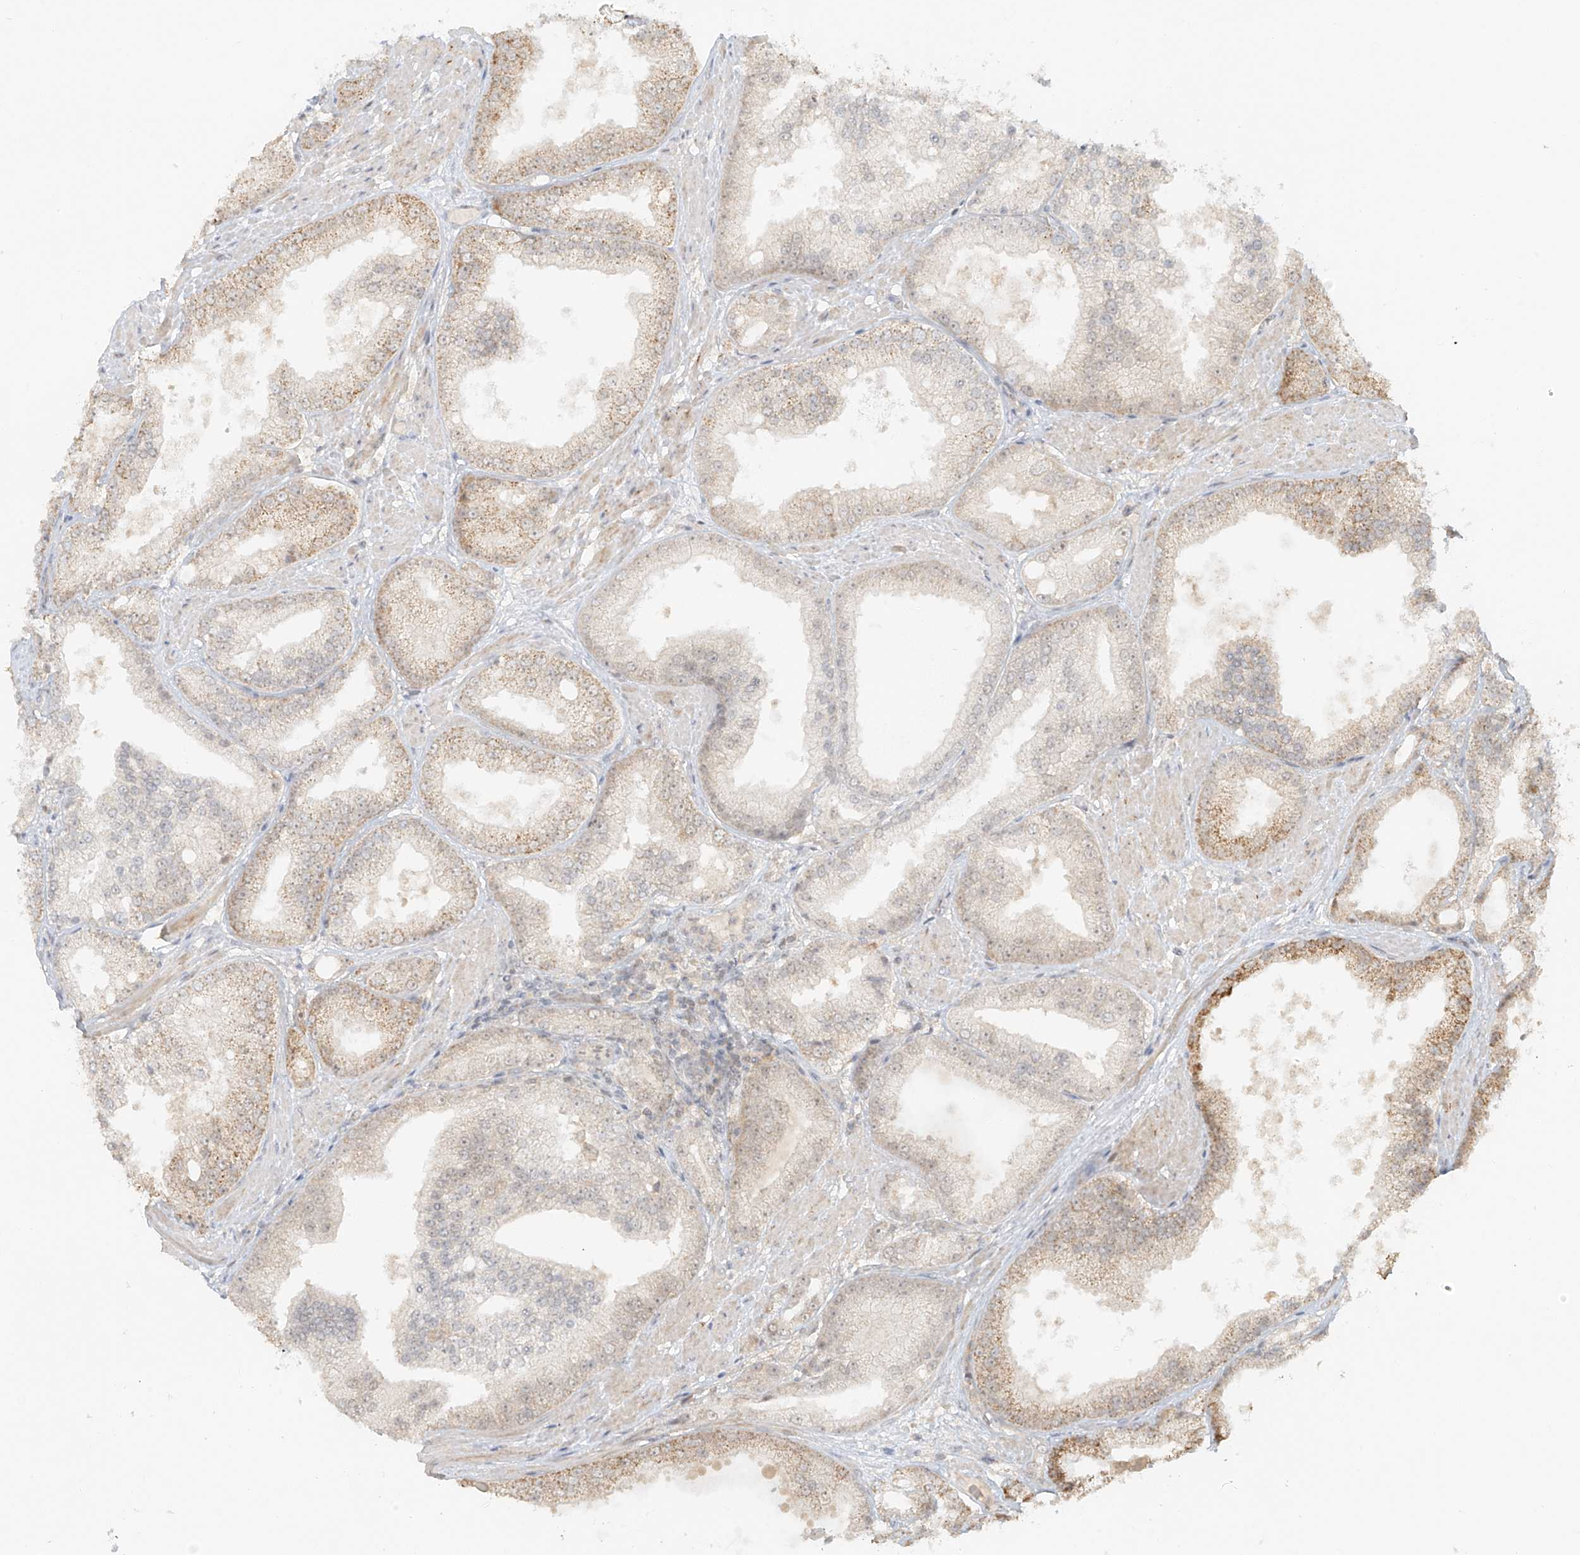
{"staining": {"intensity": "weak", "quantity": ">75%", "location": "cytoplasmic/membranous"}, "tissue": "prostate cancer", "cell_type": "Tumor cells", "image_type": "cancer", "snomed": [{"axis": "morphology", "description": "Adenocarcinoma, Low grade"}, {"axis": "topography", "description": "Prostate"}], "caption": "Tumor cells reveal low levels of weak cytoplasmic/membranous staining in approximately >75% of cells in prostate cancer.", "gene": "MIPEP", "patient": {"sex": "male", "age": 67}}